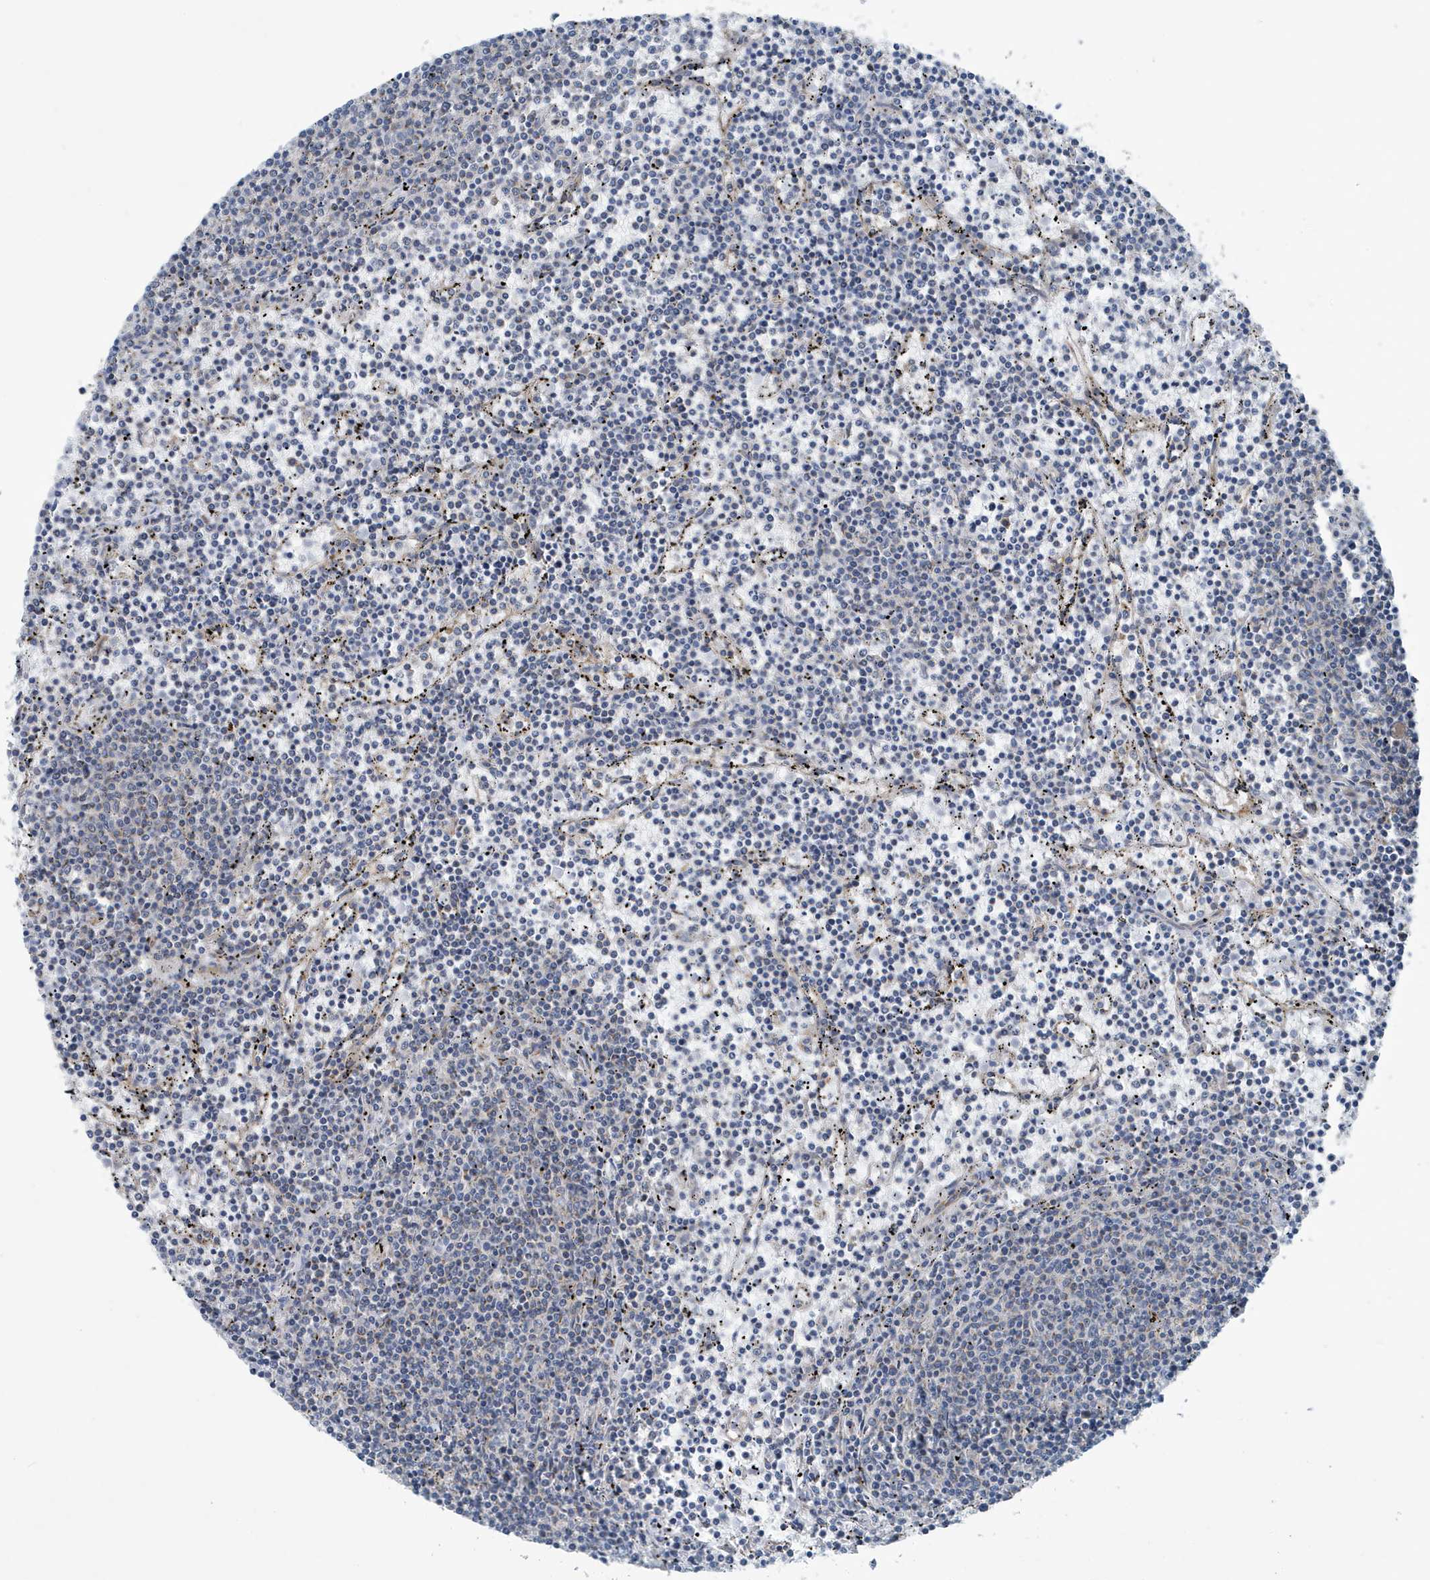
{"staining": {"intensity": "negative", "quantity": "none", "location": "none"}, "tissue": "lymphoma", "cell_type": "Tumor cells", "image_type": "cancer", "snomed": [{"axis": "morphology", "description": "Malignant lymphoma, non-Hodgkin's type, Low grade"}, {"axis": "topography", "description": "Spleen"}], "caption": "Tumor cells are negative for brown protein staining in malignant lymphoma, non-Hodgkin's type (low-grade).", "gene": "PPM1M", "patient": {"sex": "female", "age": 50}}